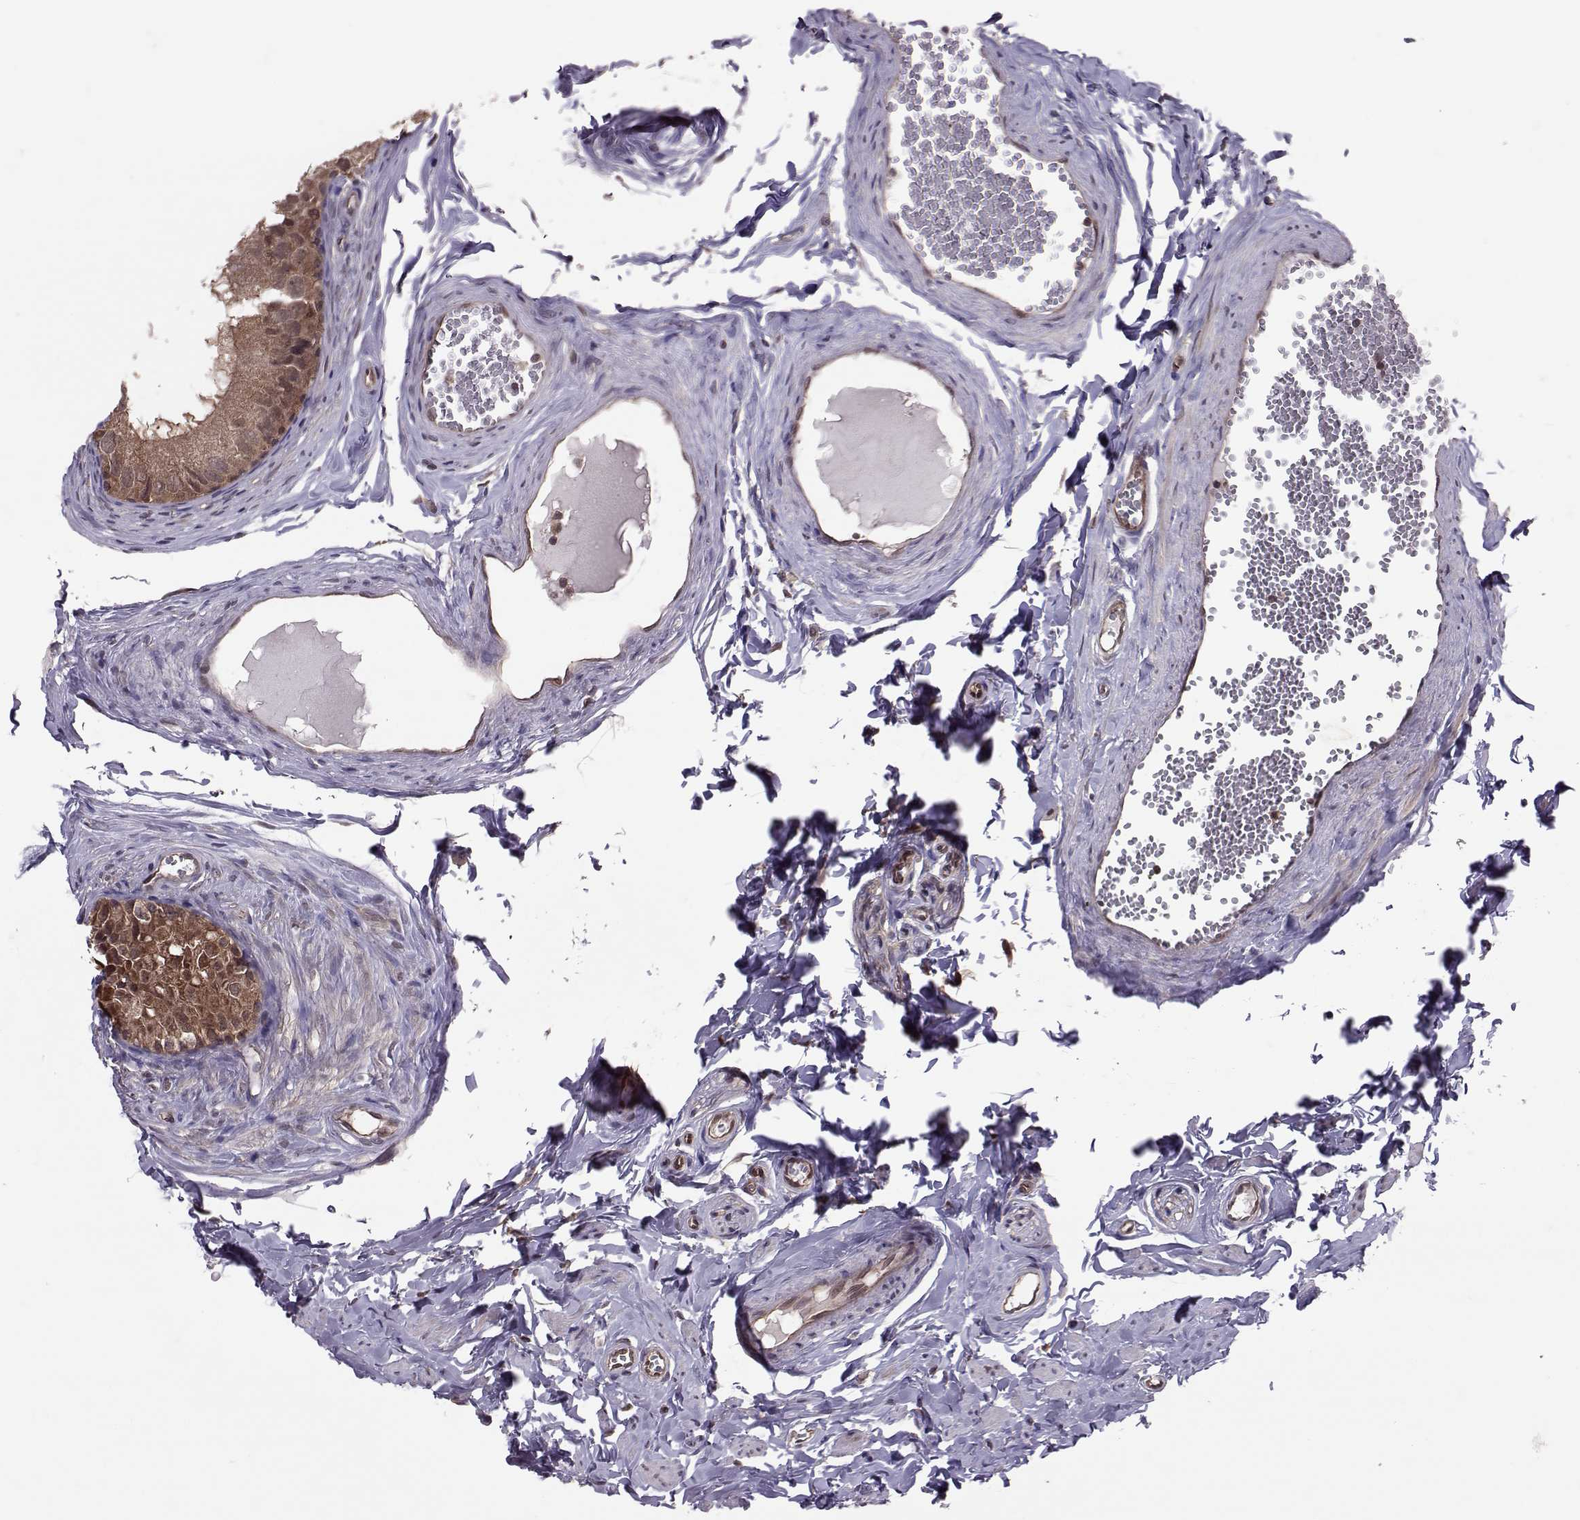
{"staining": {"intensity": "strong", "quantity": "25%-75%", "location": "cytoplasmic/membranous"}, "tissue": "epididymis", "cell_type": "Glandular cells", "image_type": "normal", "snomed": [{"axis": "morphology", "description": "Normal tissue, NOS"}, {"axis": "topography", "description": "Epididymis"}], "caption": "Normal epididymis displays strong cytoplasmic/membranous positivity in approximately 25%-75% of glandular cells Using DAB (brown) and hematoxylin (blue) stains, captured at high magnification using brightfield microscopy..", "gene": "PPP2R2A", "patient": {"sex": "male", "age": 45}}